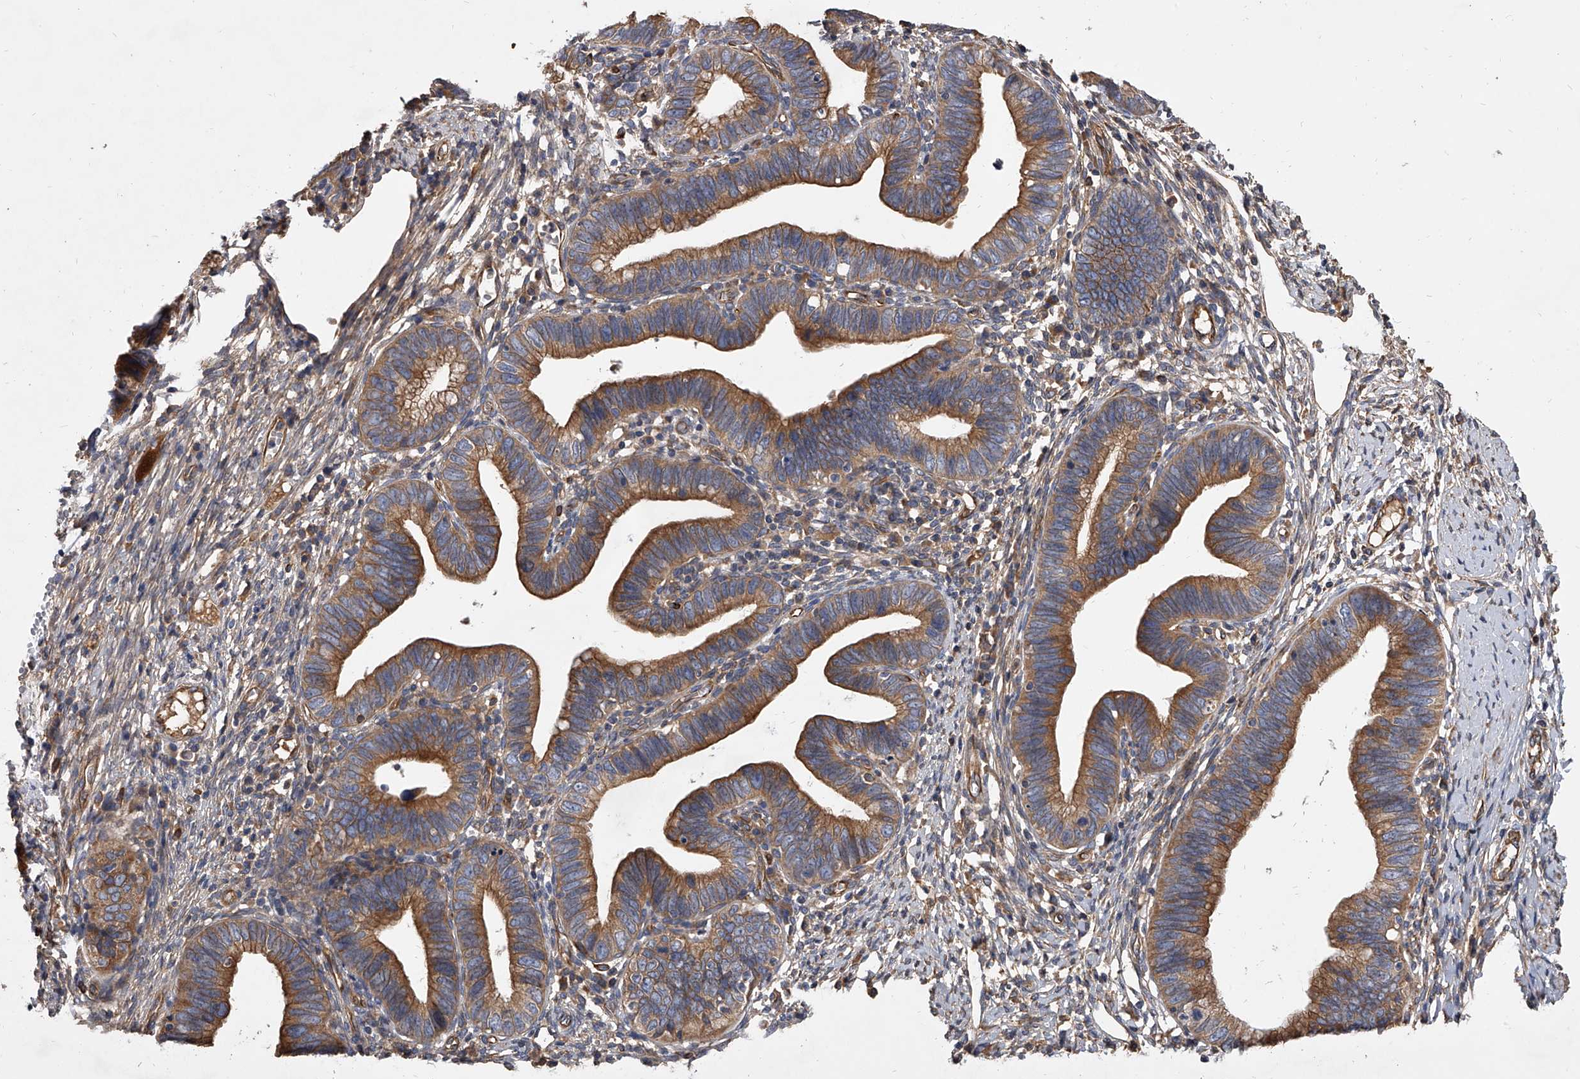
{"staining": {"intensity": "moderate", "quantity": ">75%", "location": "cytoplasmic/membranous"}, "tissue": "cervical cancer", "cell_type": "Tumor cells", "image_type": "cancer", "snomed": [{"axis": "morphology", "description": "Adenocarcinoma, NOS"}, {"axis": "topography", "description": "Cervix"}], "caption": "A micrograph of cervical cancer (adenocarcinoma) stained for a protein reveals moderate cytoplasmic/membranous brown staining in tumor cells. (Stains: DAB in brown, nuclei in blue, Microscopy: brightfield microscopy at high magnification).", "gene": "EXOC4", "patient": {"sex": "female", "age": 36}}